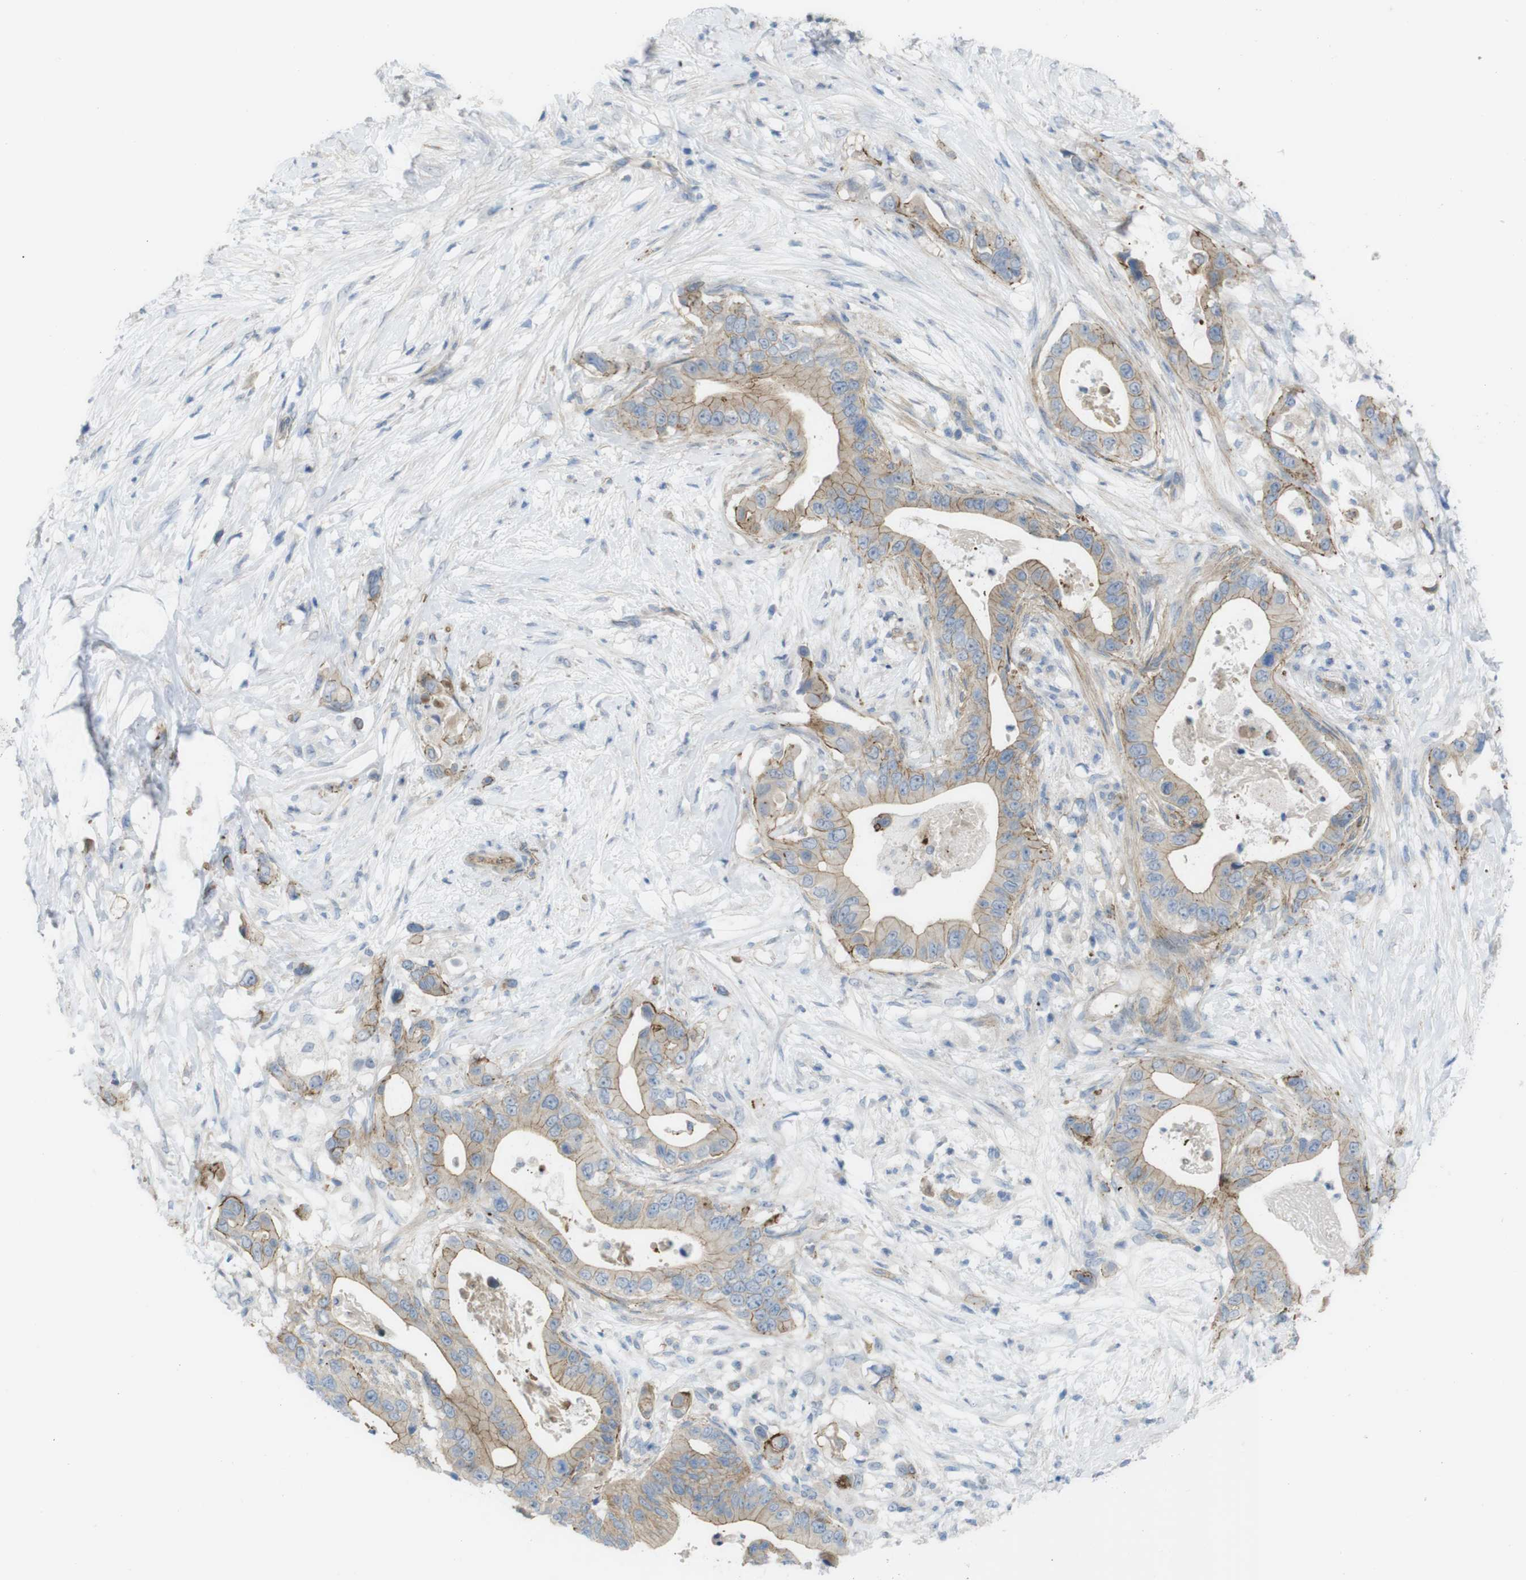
{"staining": {"intensity": "moderate", "quantity": "<25%", "location": "cytoplasmic/membranous"}, "tissue": "pancreatic cancer", "cell_type": "Tumor cells", "image_type": "cancer", "snomed": [{"axis": "morphology", "description": "Adenocarcinoma, NOS"}, {"axis": "topography", "description": "Pancreas"}], "caption": "Protein expression analysis of adenocarcinoma (pancreatic) exhibits moderate cytoplasmic/membranous positivity in approximately <25% of tumor cells.", "gene": "PREX2", "patient": {"sex": "male", "age": 77}}